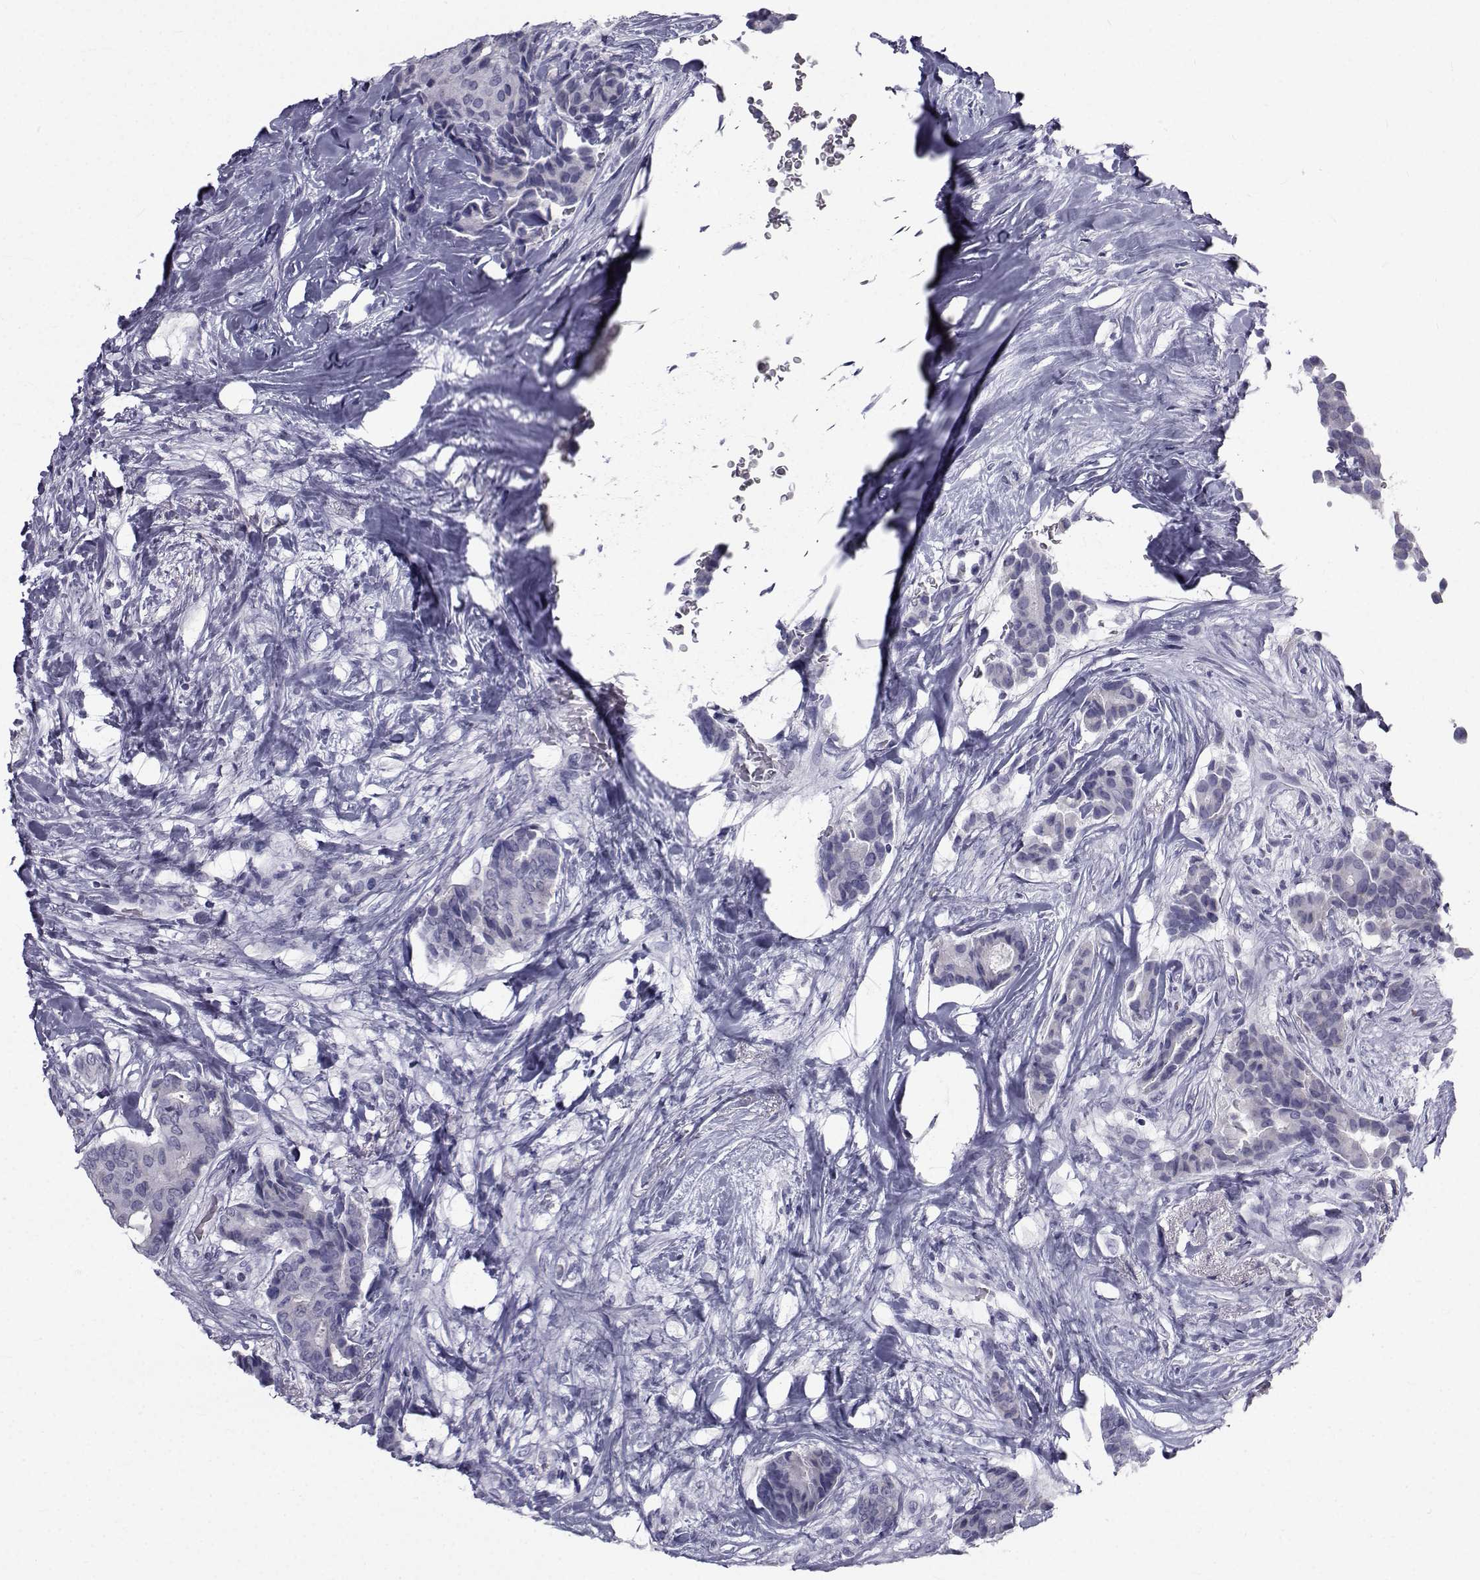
{"staining": {"intensity": "negative", "quantity": "none", "location": "none"}, "tissue": "breast cancer", "cell_type": "Tumor cells", "image_type": "cancer", "snomed": [{"axis": "morphology", "description": "Duct carcinoma"}, {"axis": "topography", "description": "Breast"}], "caption": "High magnification brightfield microscopy of breast cancer stained with DAB (3,3'-diaminobenzidine) (brown) and counterstained with hematoxylin (blue): tumor cells show no significant positivity.", "gene": "FDXR", "patient": {"sex": "female", "age": 75}}